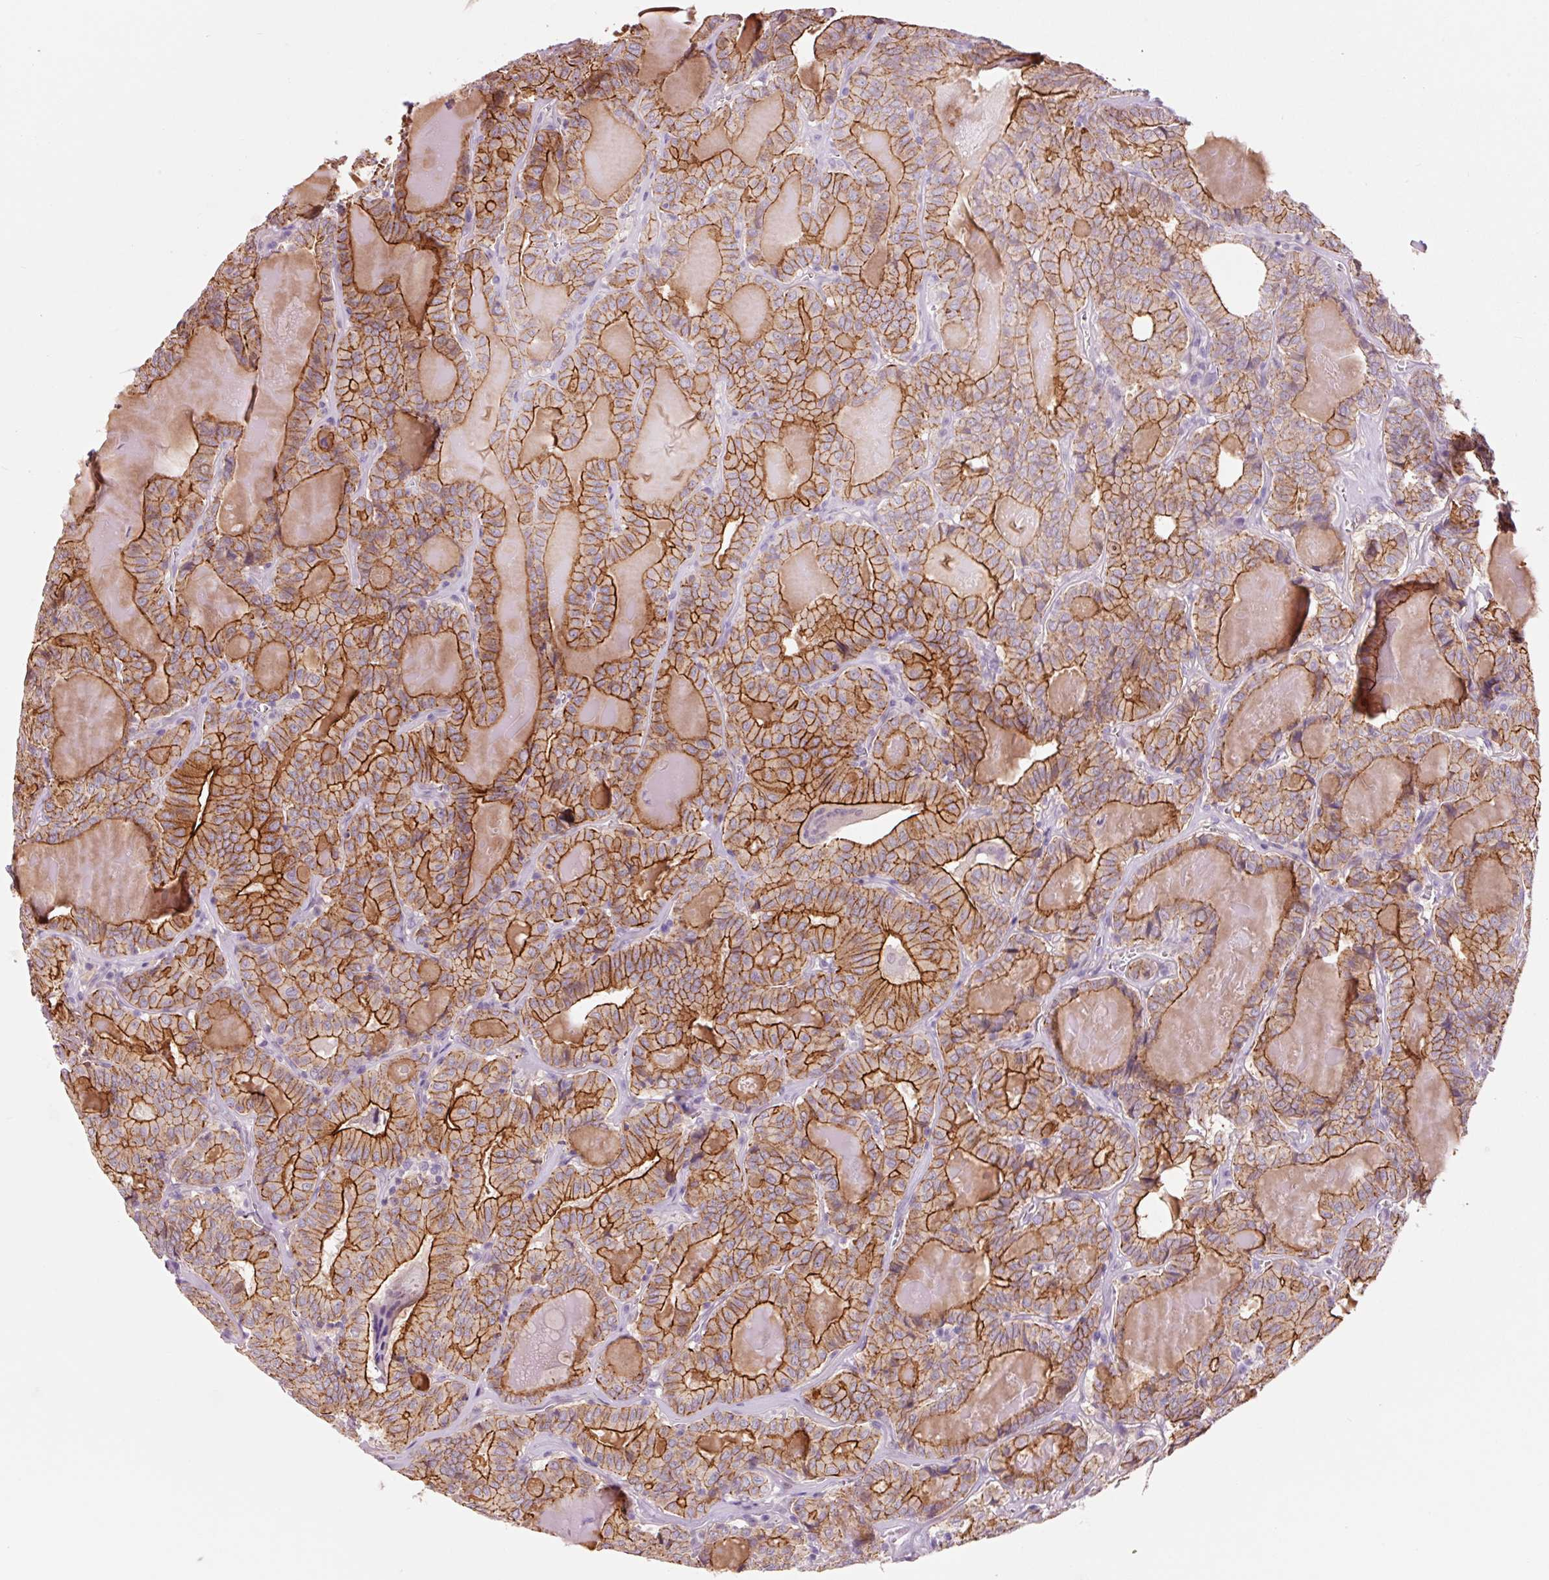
{"staining": {"intensity": "strong", "quantity": ">75%", "location": "cytoplasmic/membranous"}, "tissue": "thyroid cancer", "cell_type": "Tumor cells", "image_type": "cancer", "snomed": [{"axis": "morphology", "description": "Papillary adenocarcinoma, NOS"}, {"axis": "topography", "description": "Thyroid gland"}], "caption": "Papillary adenocarcinoma (thyroid) tissue demonstrates strong cytoplasmic/membranous expression in approximately >75% of tumor cells, visualized by immunohistochemistry. (Brightfield microscopy of DAB IHC at high magnification).", "gene": "DAPP1", "patient": {"sex": "female", "age": 72}}